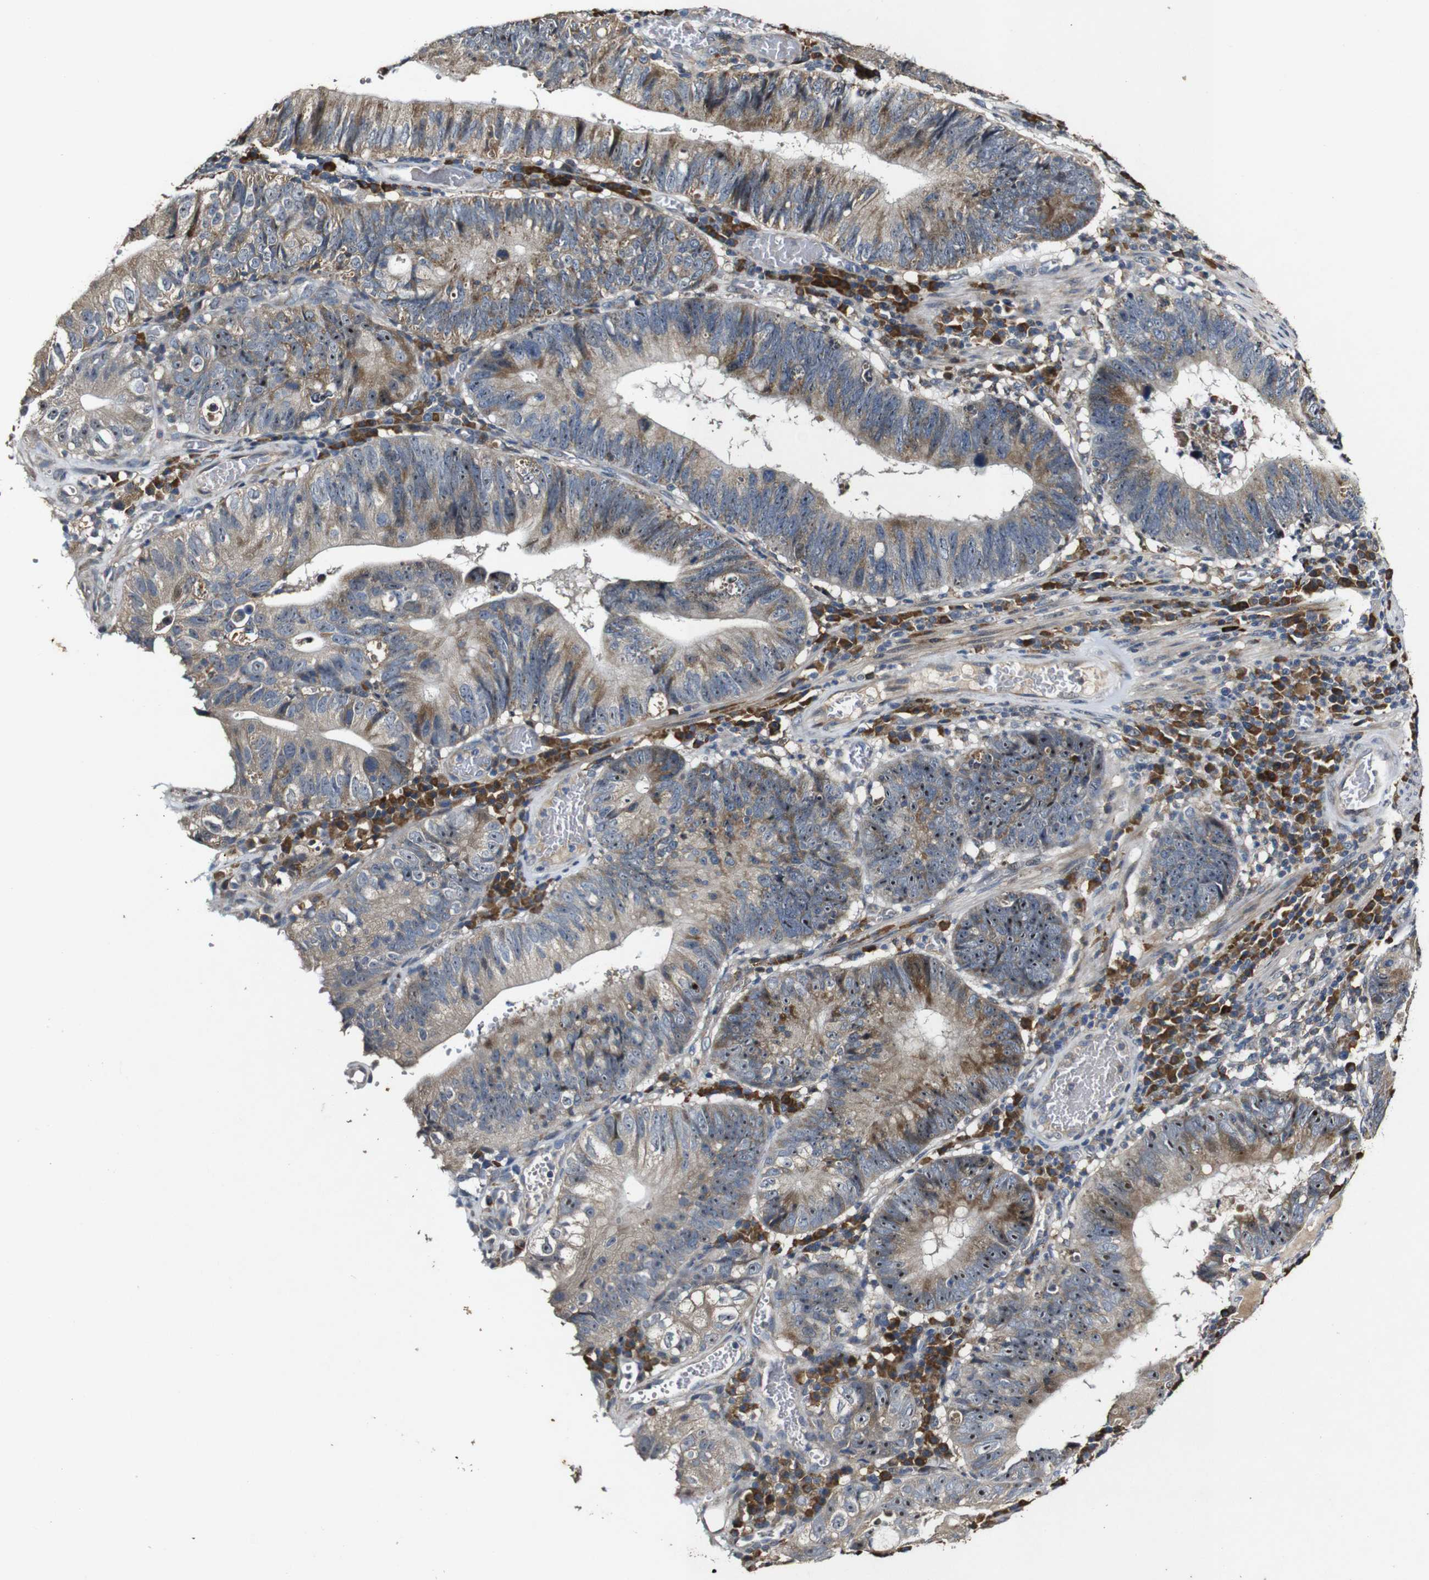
{"staining": {"intensity": "weak", "quantity": ">75%", "location": "cytoplasmic/membranous,nuclear"}, "tissue": "stomach cancer", "cell_type": "Tumor cells", "image_type": "cancer", "snomed": [{"axis": "morphology", "description": "Adenocarcinoma, NOS"}, {"axis": "topography", "description": "Stomach"}], "caption": "Brown immunohistochemical staining in stomach adenocarcinoma exhibits weak cytoplasmic/membranous and nuclear staining in about >75% of tumor cells.", "gene": "MAGI2", "patient": {"sex": "male", "age": 59}}